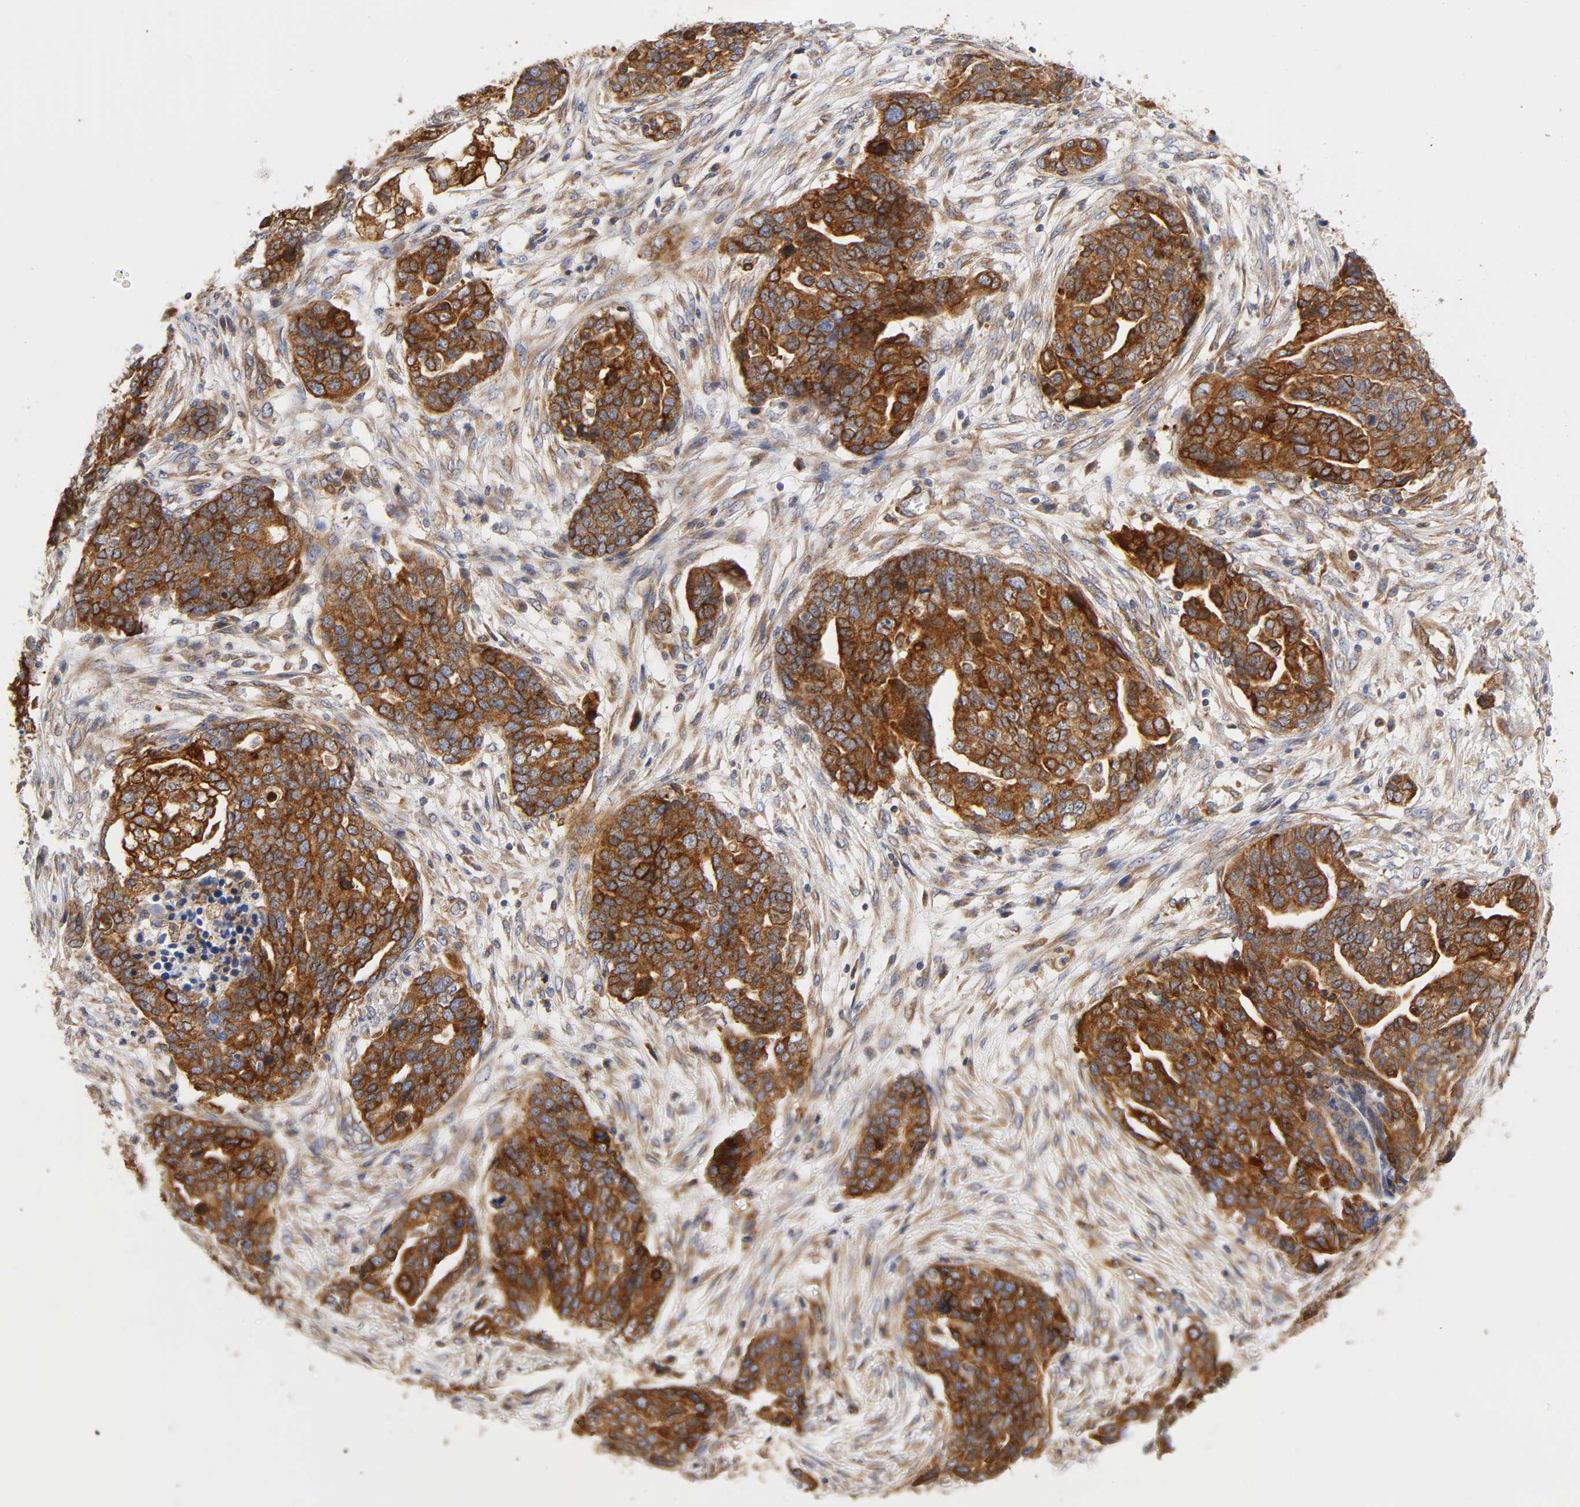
{"staining": {"intensity": "strong", "quantity": ">75%", "location": "cytoplasmic/membranous"}, "tissue": "ovarian cancer", "cell_type": "Tumor cells", "image_type": "cancer", "snomed": [{"axis": "morphology", "description": "Normal tissue, NOS"}, {"axis": "morphology", "description": "Cystadenocarcinoma, serous, NOS"}, {"axis": "topography", "description": "Fallopian tube"}, {"axis": "topography", "description": "Ovary"}], "caption": "Immunohistochemical staining of human ovarian serous cystadenocarcinoma reveals high levels of strong cytoplasmic/membranous protein positivity in about >75% of tumor cells.", "gene": "POR", "patient": {"sex": "female", "age": 56}}